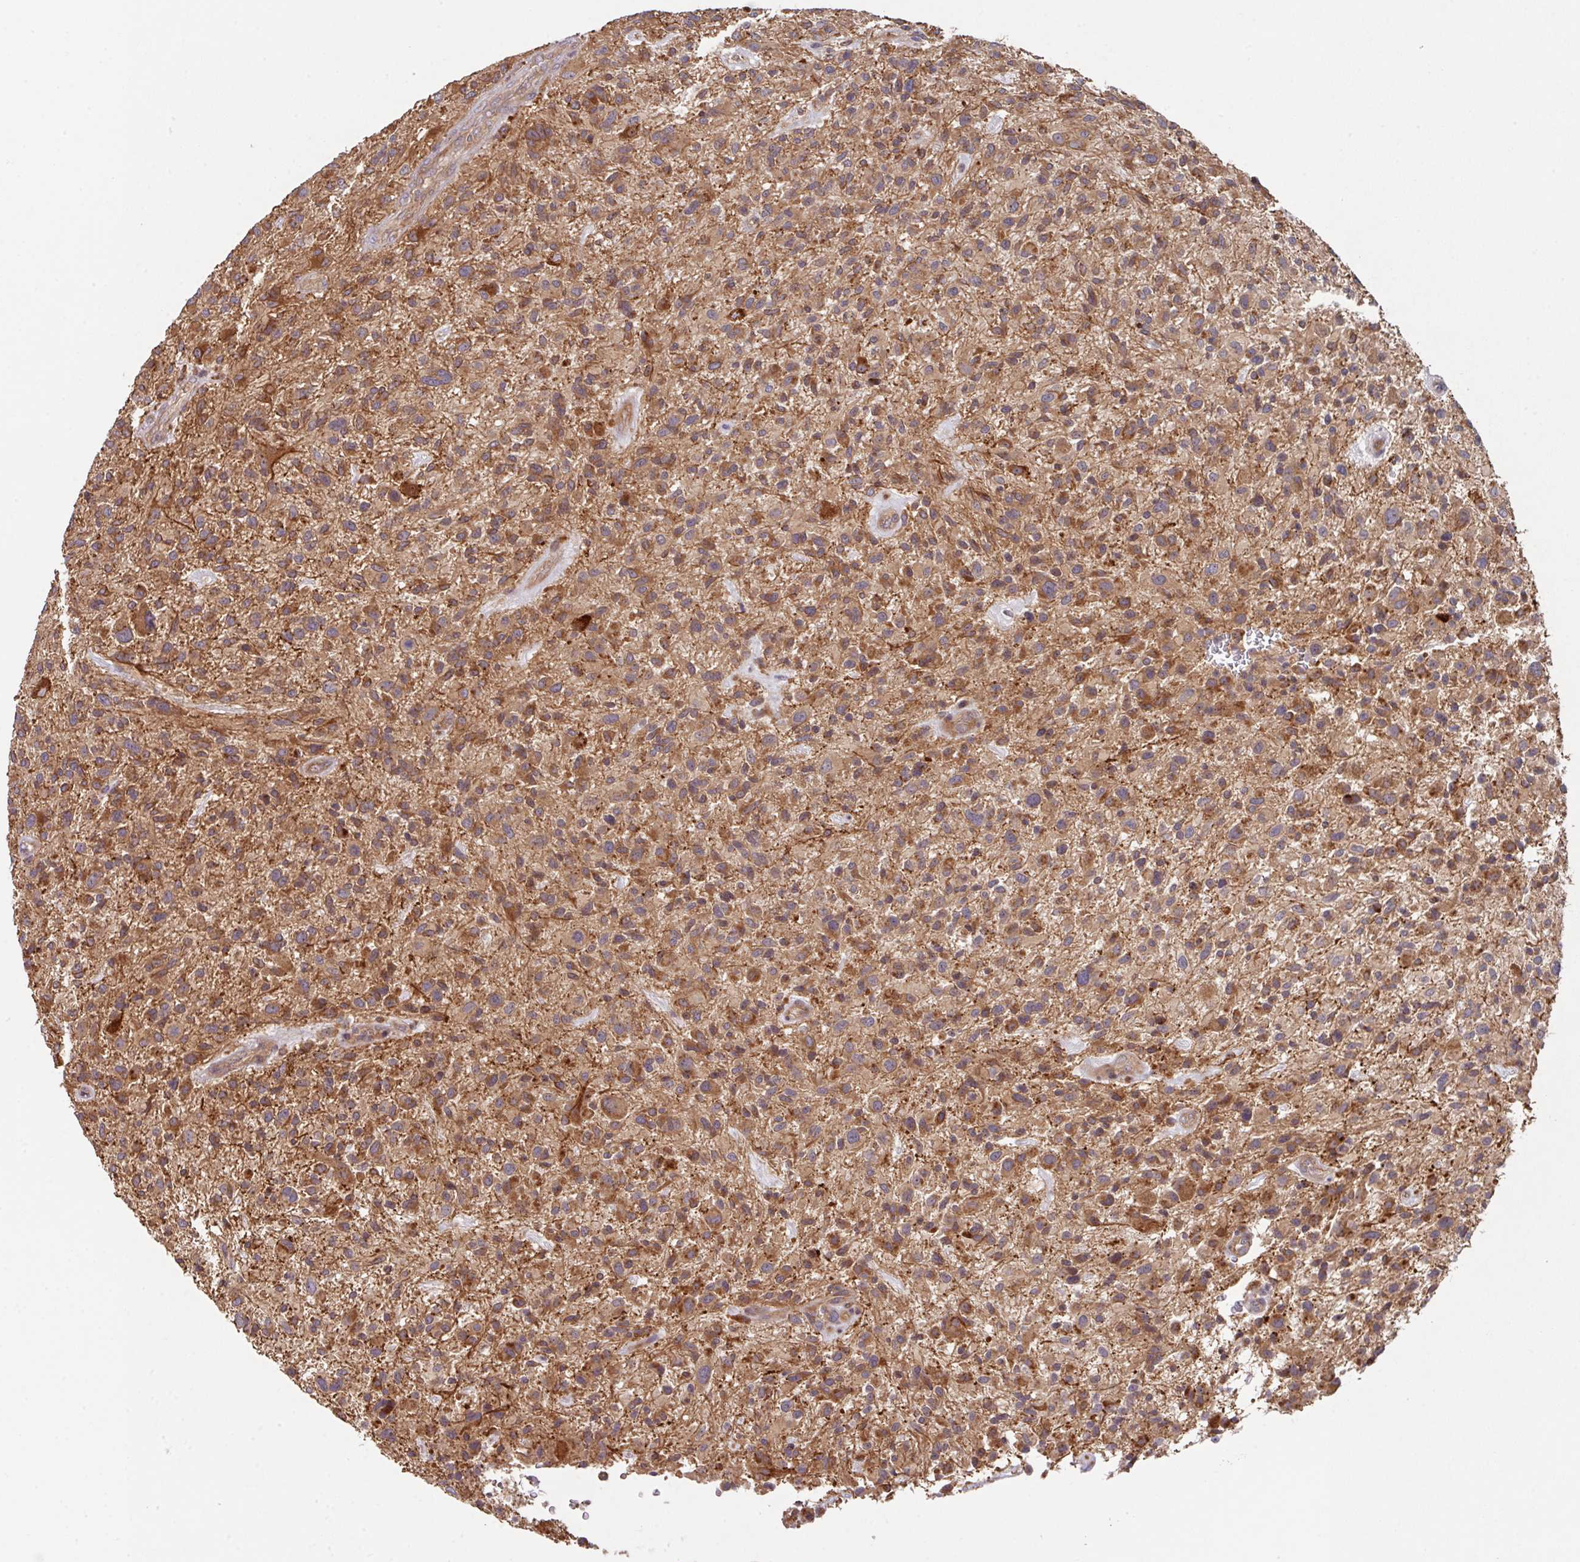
{"staining": {"intensity": "moderate", "quantity": ">75%", "location": "cytoplasmic/membranous"}, "tissue": "glioma", "cell_type": "Tumor cells", "image_type": "cancer", "snomed": [{"axis": "morphology", "description": "Glioma, malignant, High grade"}, {"axis": "topography", "description": "Brain"}], "caption": "Malignant high-grade glioma stained with IHC displays moderate cytoplasmic/membranous expression in approximately >75% of tumor cells.", "gene": "TRIM14", "patient": {"sex": "male", "age": 47}}